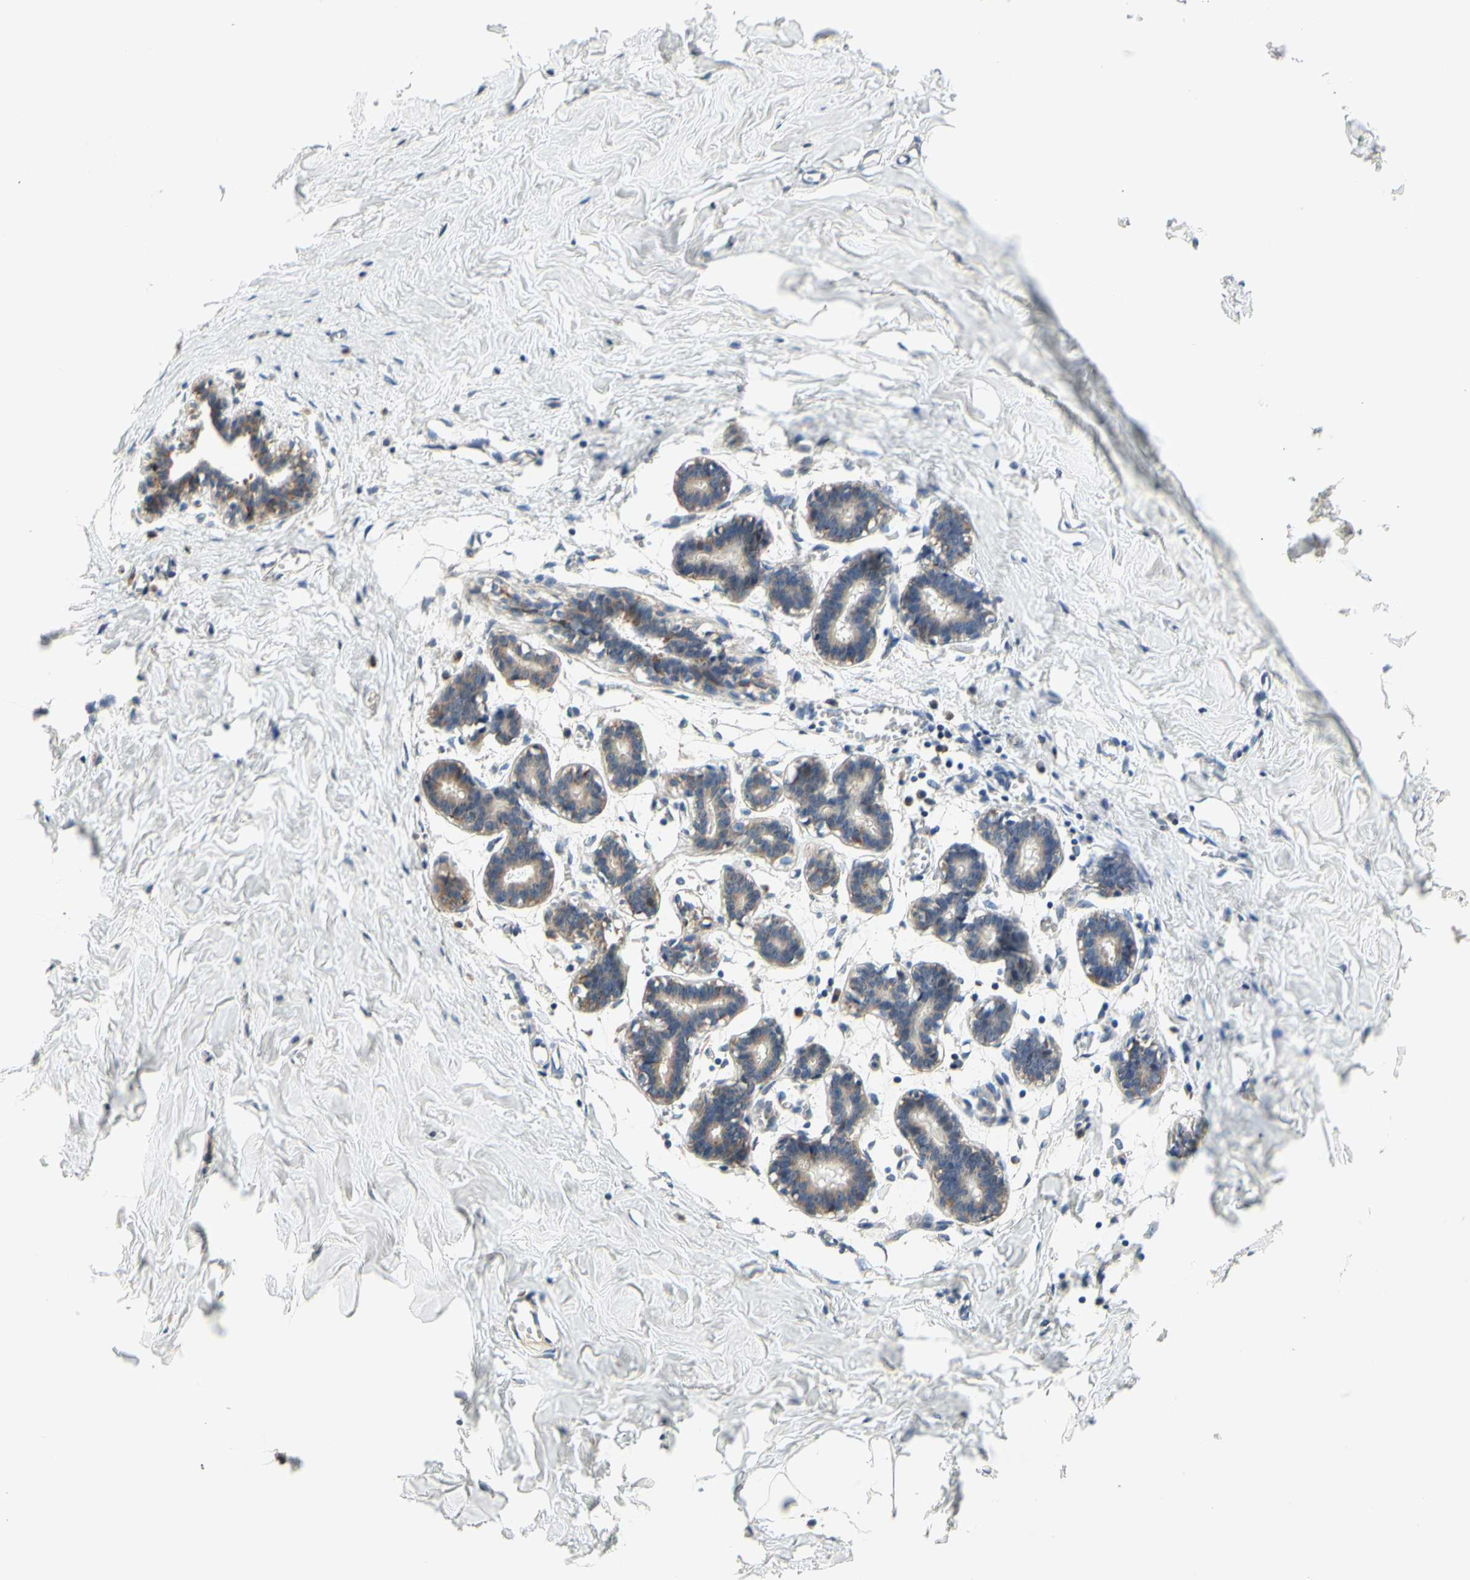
{"staining": {"intensity": "negative", "quantity": "none", "location": "none"}, "tissue": "breast", "cell_type": "Adipocytes", "image_type": "normal", "snomed": [{"axis": "morphology", "description": "Normal tissue, NOS"}, {"axis": "topography", "description": "Breast"}], "caption": "A histopathology image of breast stained for a protein displays no brown staining in adipocytes.", "gene": "ANKHD1", "patient": {"sex": "female", "age": 27}}